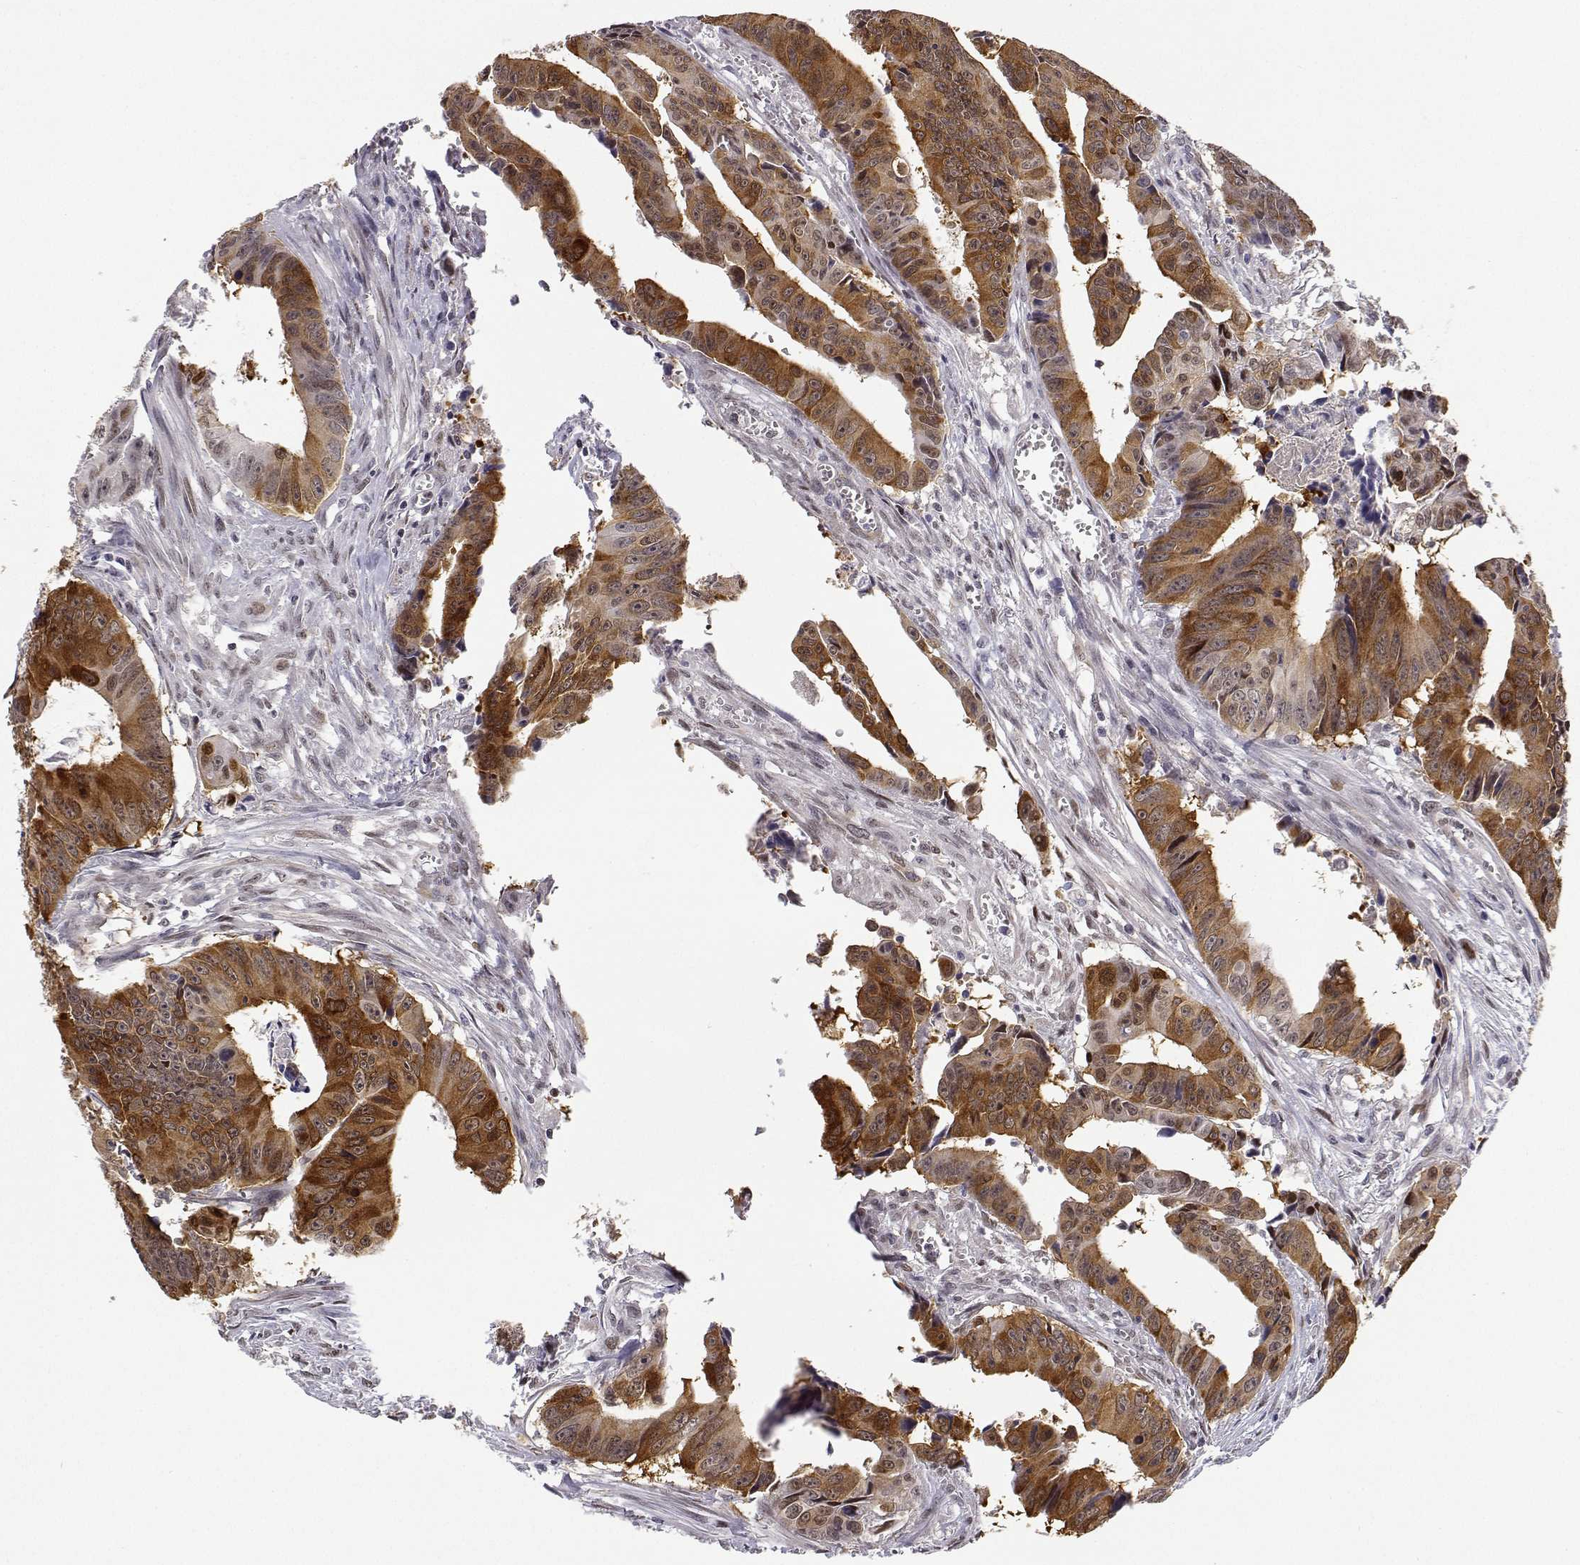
{"staining": {"intensity": "strong", "quantity": ">75%", "location": "cytoplasmic/membranous,nuclear"}, "tissue": "colorectal cancer", "cell_type": "Tumor cells", "image_type": "cancer", "snomed": [{"axis": "morphology", "description": "Adenocarcinoma, NOS"}, {"axis": "topography", "description": "Colon"}], "caption": "A brown stain highlights strong cytoplasmic/membranous and nuclear expression of a protein in human colorectal cancer tumor cells.", "gene": "PHGDH", "patient": {"sex": "female", "age": 87}}